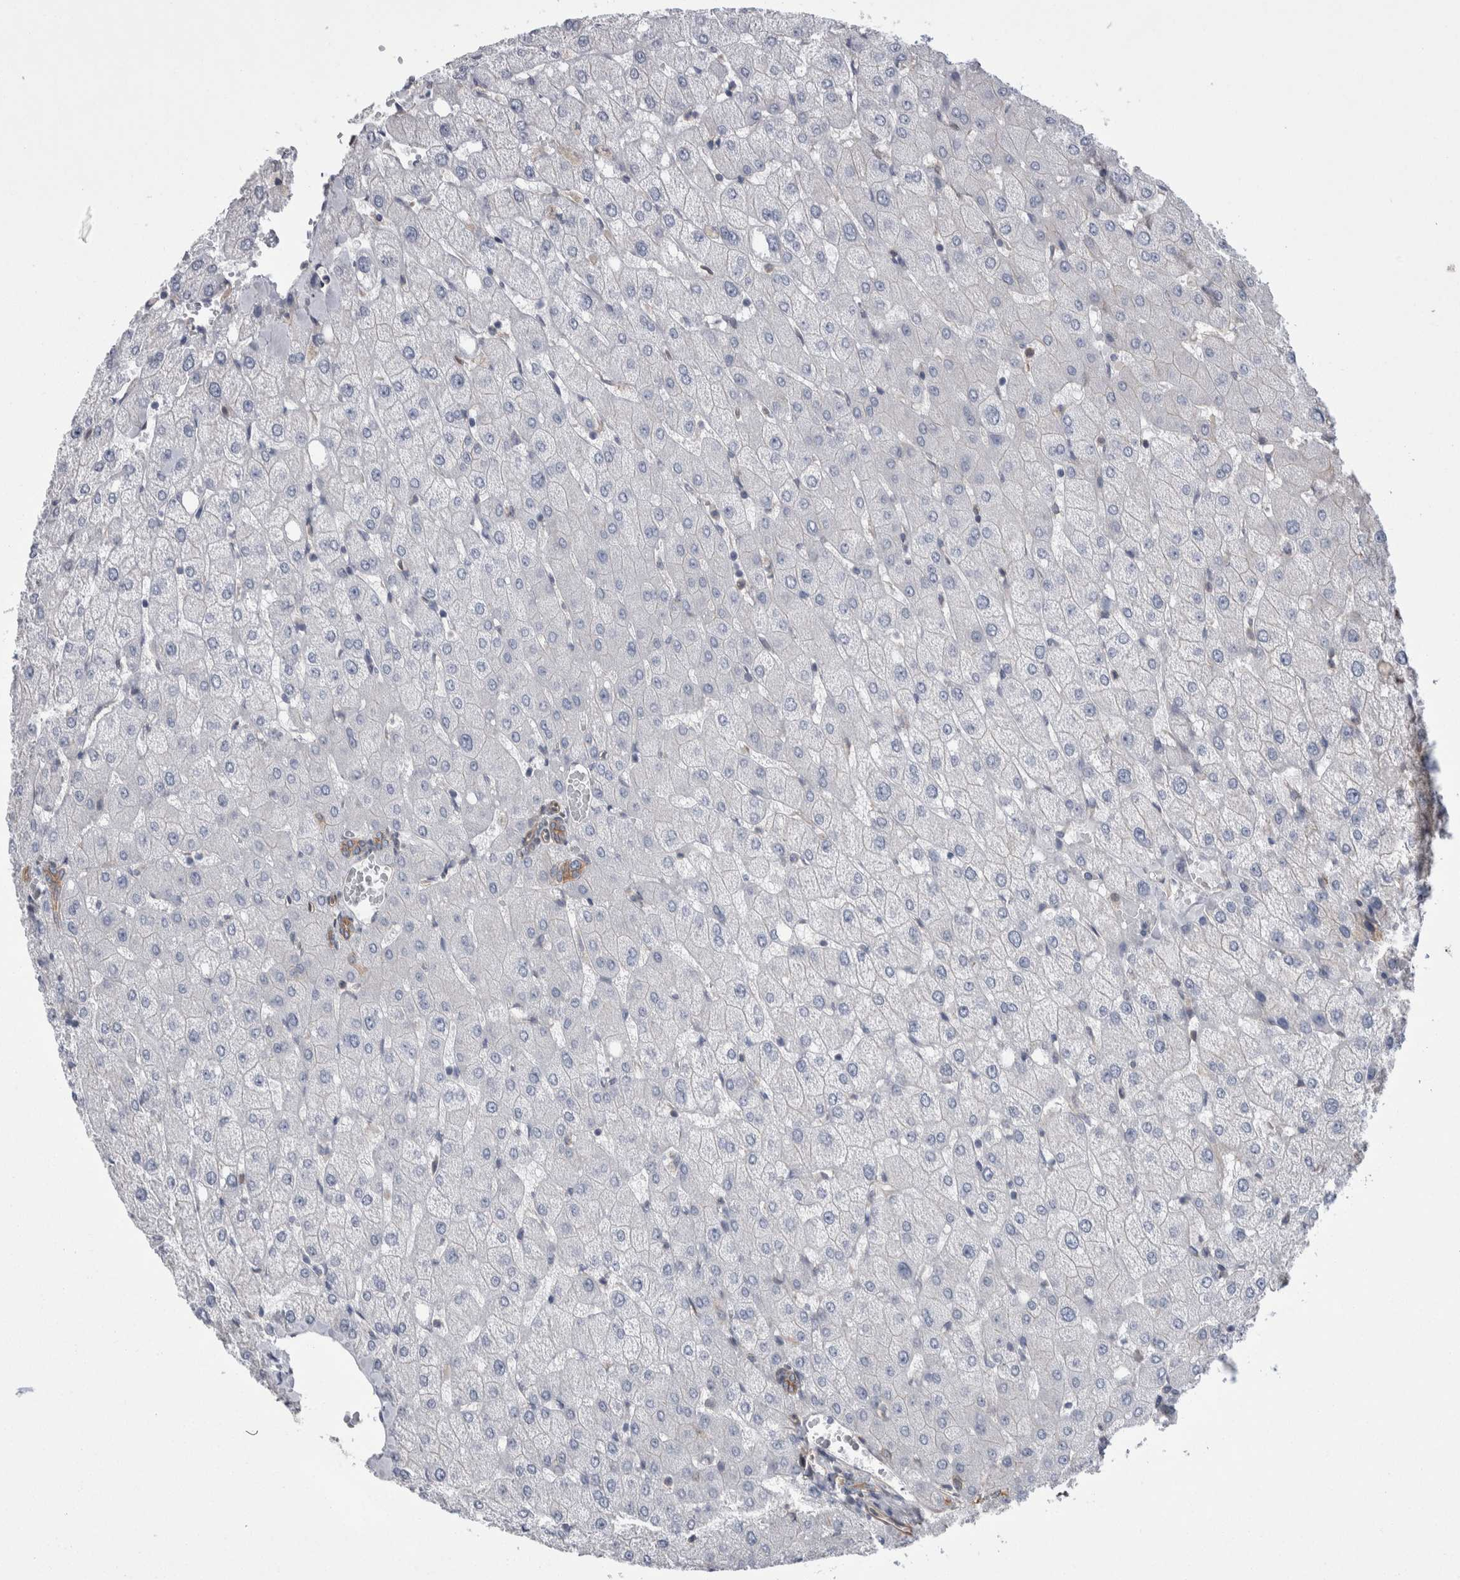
{"staining": {"intensity": "moderate", "quantity": ">75%", "location": "cytoplasmic/membranous"}, "tissue": "liver", "cell_type": "Cholangiocytes", "image_type": "normal", "snomed": [{"axis": "morphology", "description": "Normal tissue, NOS"}, {"axis": "topography", "description": "Liver"}], "caption": "DAB immunohistochemical staining of unremarkable liver shows moderate cytoplasmic/membranous protein staining in about >75% of cholangiocytes. Nuclei are stained in blue.", "gene": "KIF12", "patient": {"sex": "female", "age": 54}}